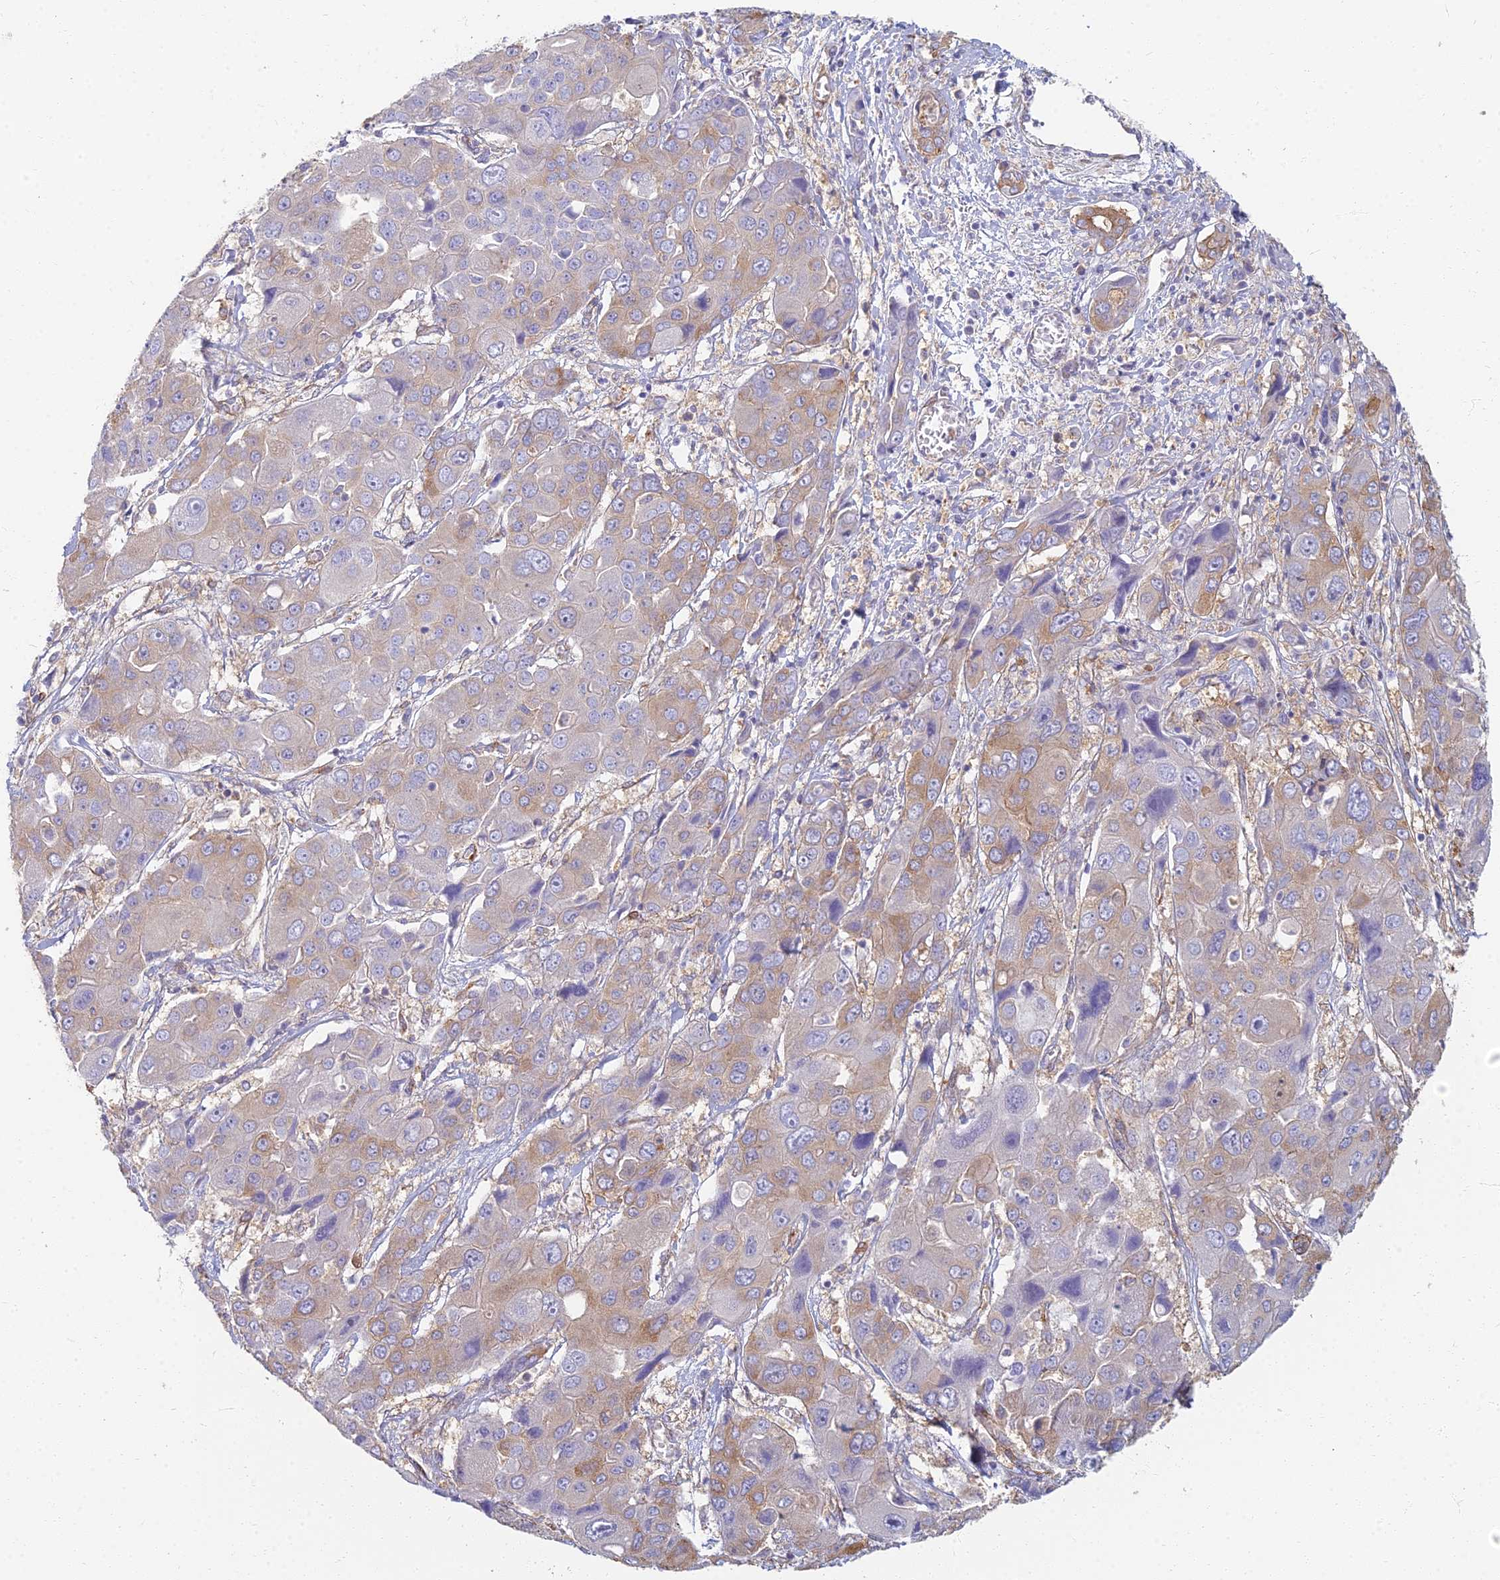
{"staining": {"intensity": "weak", "quantity": "<25%", "location": "cytoplasmic/membranous"}, "tissue": "liver cancer", "cell_type": "Tumor cells", "image_type": "cancer", "snomed": [{"axis": "morphology", "description": "Cholangiocarcinoma"}, {"axis": "topography", "description": "Liver"}], "caption": "This is a photomicrograph of immunohistochemistry staining of liver cancer, which shows no positivity in tumor cells. (DAB (3,3'-diaminobenzidine) immunohistochemistry, high magnification).", "gene": "RBSN", "patient": {"sex": "male", "age": 67}}